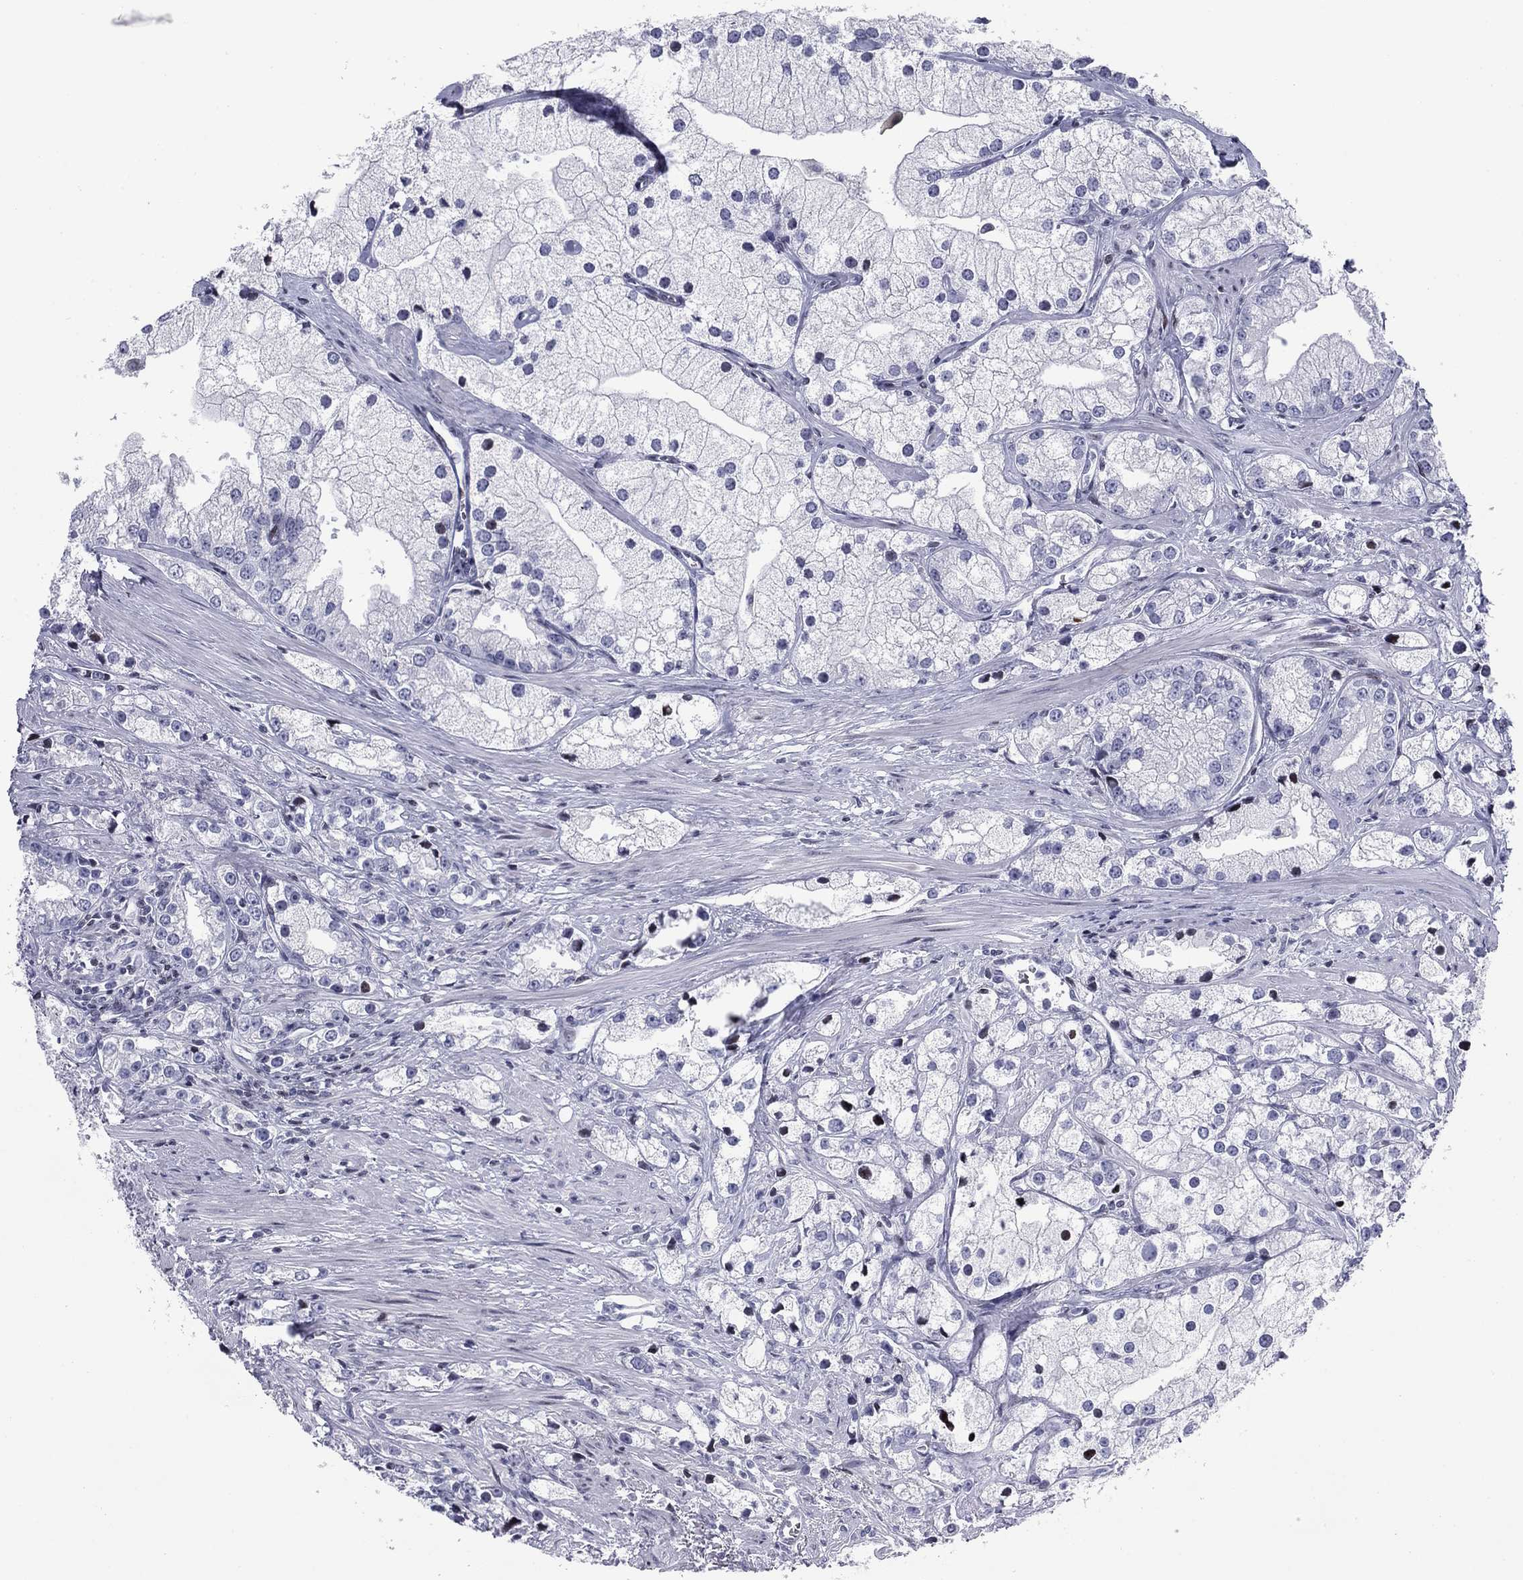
{"staining": {"intensity": "negative", "quantity": "none", "location": "none"}, "tissue": "prostate cancer", "cell_type": "Tumor cells", "image_type": "cancer", "snomed": [{"axis": "morphology", "description": "Adenocarcinoma, NOS"}, {"axis": "topography", "description": "Prostate and seminal vesicle, NOS"}, {"axis": "topography", "description": "Prostate"}], "caption": "Immunohistochemical staining of prostate cancer (adenocarcinoma) displays no significant positivity in tumor cells. (DAB (3,3'-diaminobenzidine) IHC visualized using brightfield microscopy, high magnification).", "gene": "CCDC144A", "patient": {"sex": "male", "age": 79}}